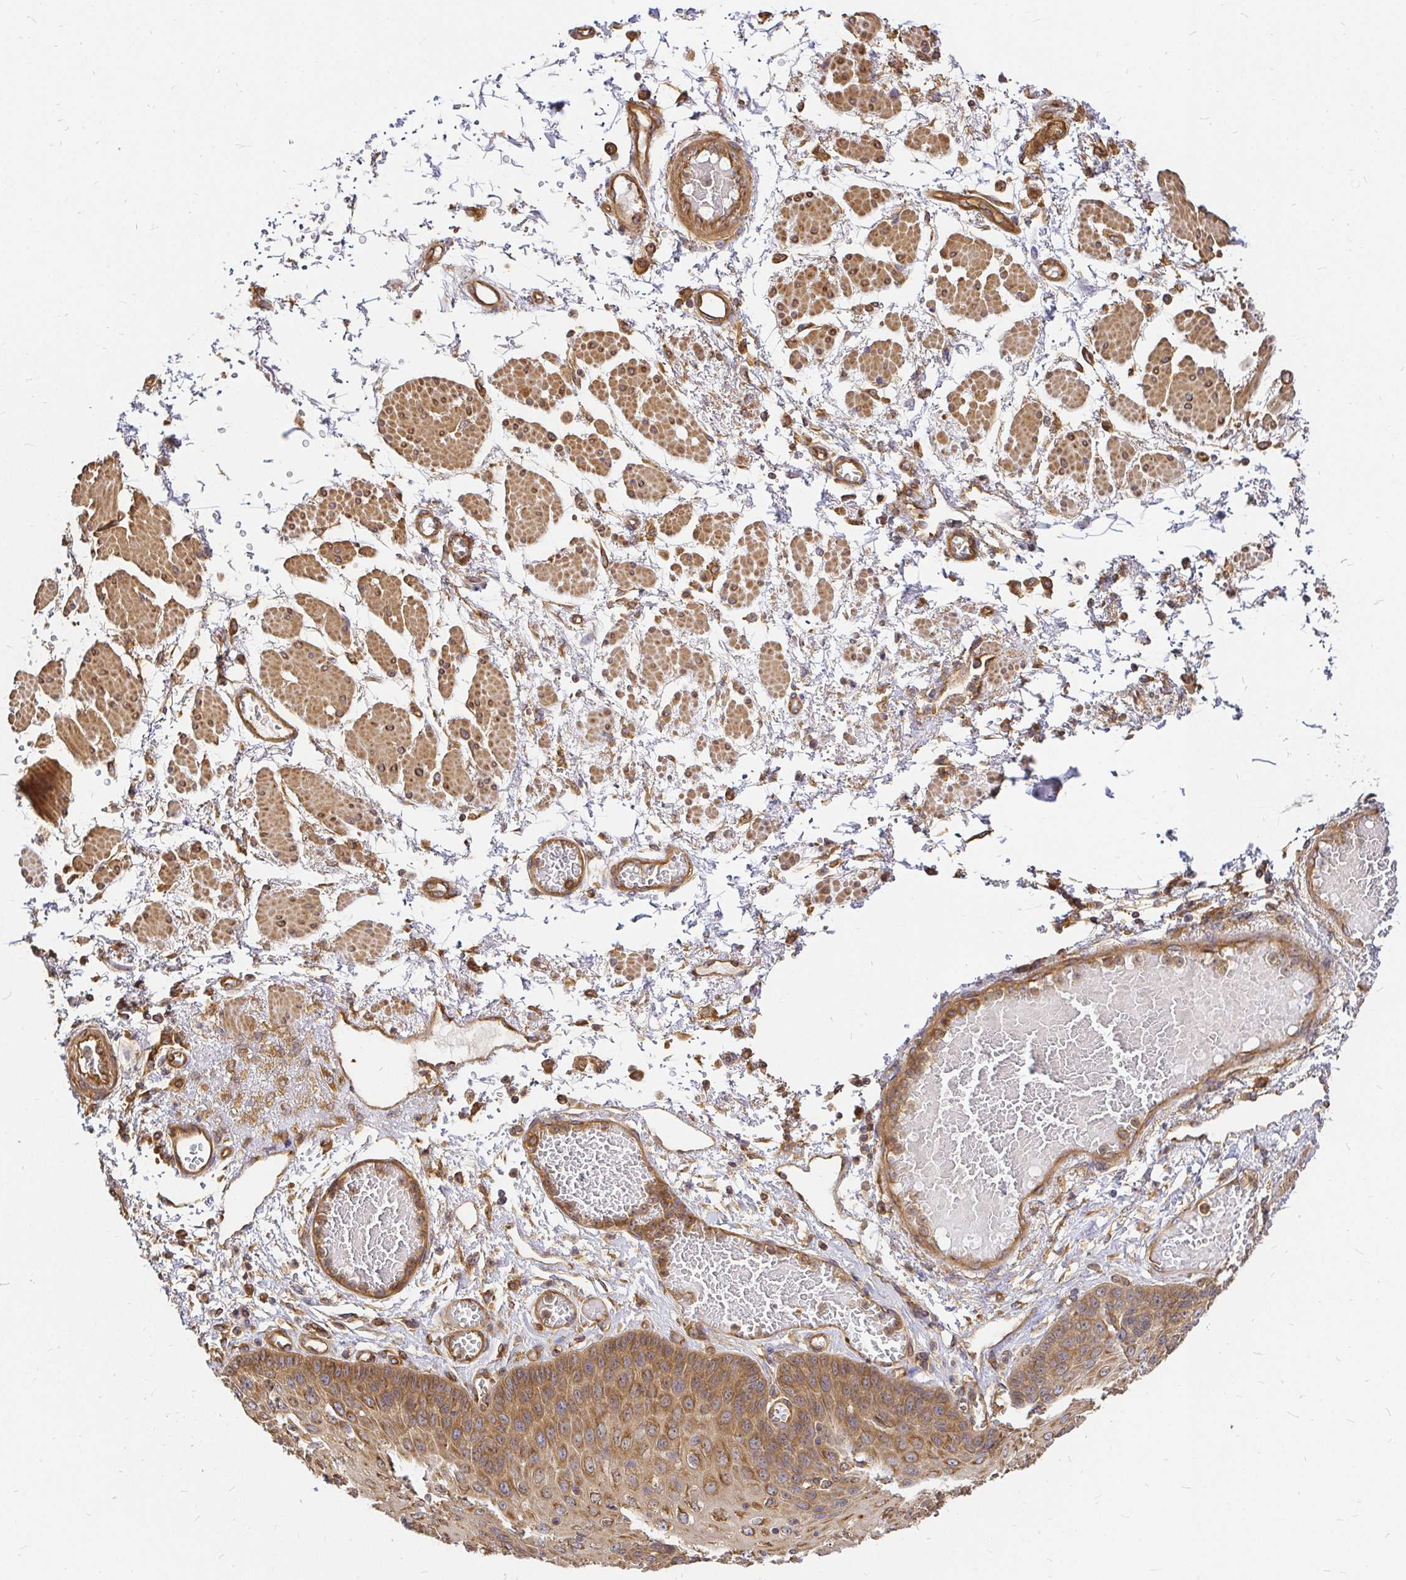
{"staining": {"intensity": "strong", "quantity": "25%-75%", "location": "cytoplasmic/membranous"}, "tissue": "esophagus", "cell_type": "Squamous epithelial cells", "image_type": "normal", "snomed": [{"axis": "morphology", "description": "Normal tissue, NOS"}, {"axis": "morphology", "description": "Adenocarcinoma, NOS"}, {"axis": "topography", "description": "Esophagus"}], "caption": "Immunohistochemistry (DAB) staining of benign human esophagus exhibits strong cytoplasmic/membranous protein staining in about 25%-75% of squamous epithelial cells.", "gene": "KIF5B", "patient": {"sex": "male", "age": 81}}